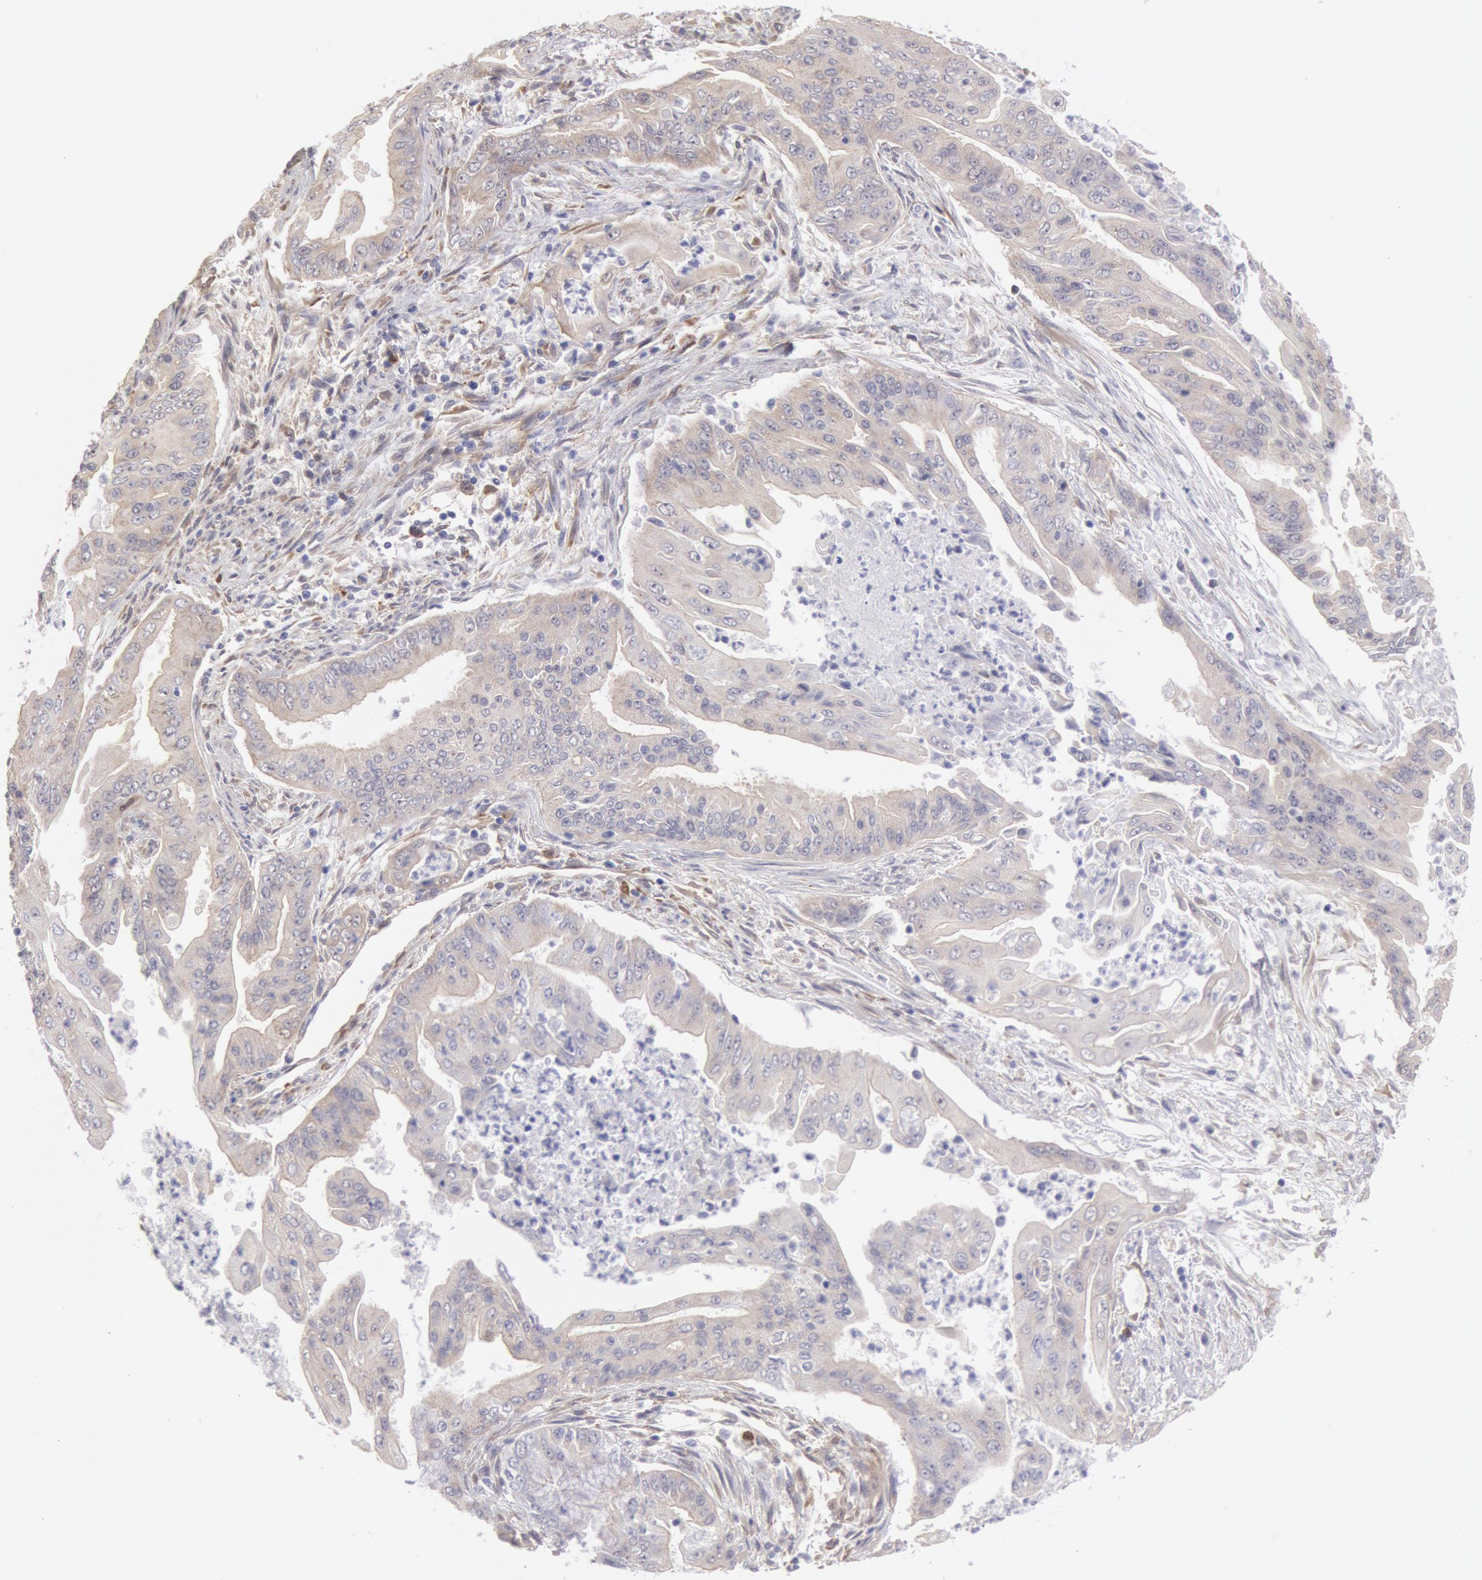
{"staining": {"intensity": "negative", "quantity": "none", "location": "none"}, "tissue": "endometrial cancer", "cell_type": "Tumor cells", "image_type": "cancer", "snomed": [{"axis": "morphology", "description": "Adenocarcinoma, NOS"}, {"axis": "topography", "description": "Endometrium"}], "caption": "IHC micrograph of human endometrial cancer stained for a protein (brown), which displays no staining in tumor cells.", "gene": "CCDC50", "patient": {"sex": "female", "age": 63}}